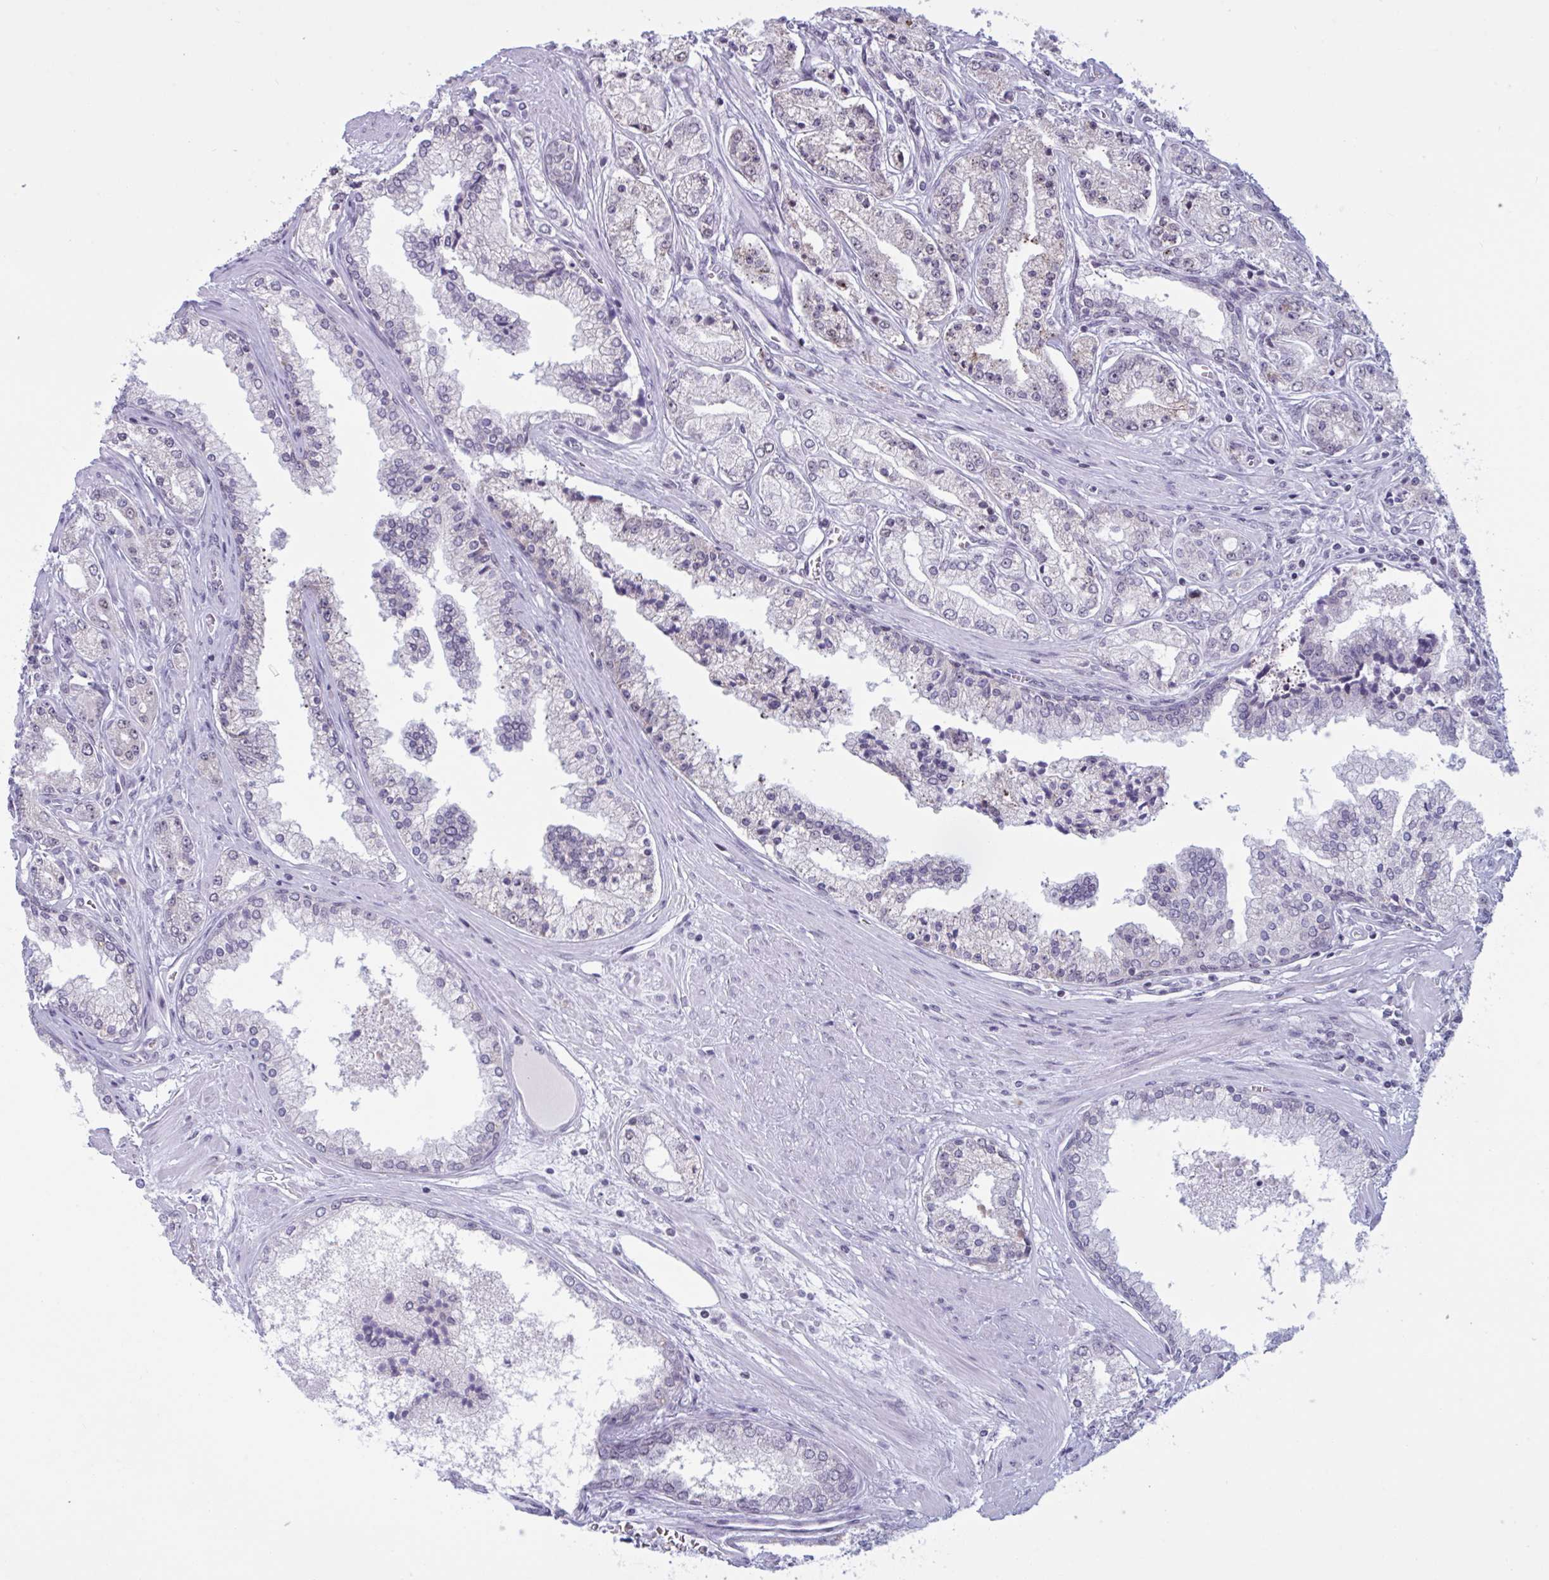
{"staining": {"intensity": "negative", "quantity": "none", "location": "none"}, "tissue": "prostate cancer", "cell_type": "Tumor cells", "image_type": "cancer", "snomed": [{"axis": "morphology", "description": "Adenocarcinoma, High grade"}, {"axis": "topography", "description": "Prostate"}], "caption": "Tumor cells are negative for protein expression in human adenocarcinoma (high-grade) (prostate).", "gene": "TGM6", "patient": {"sex": "male", "age": 66}}